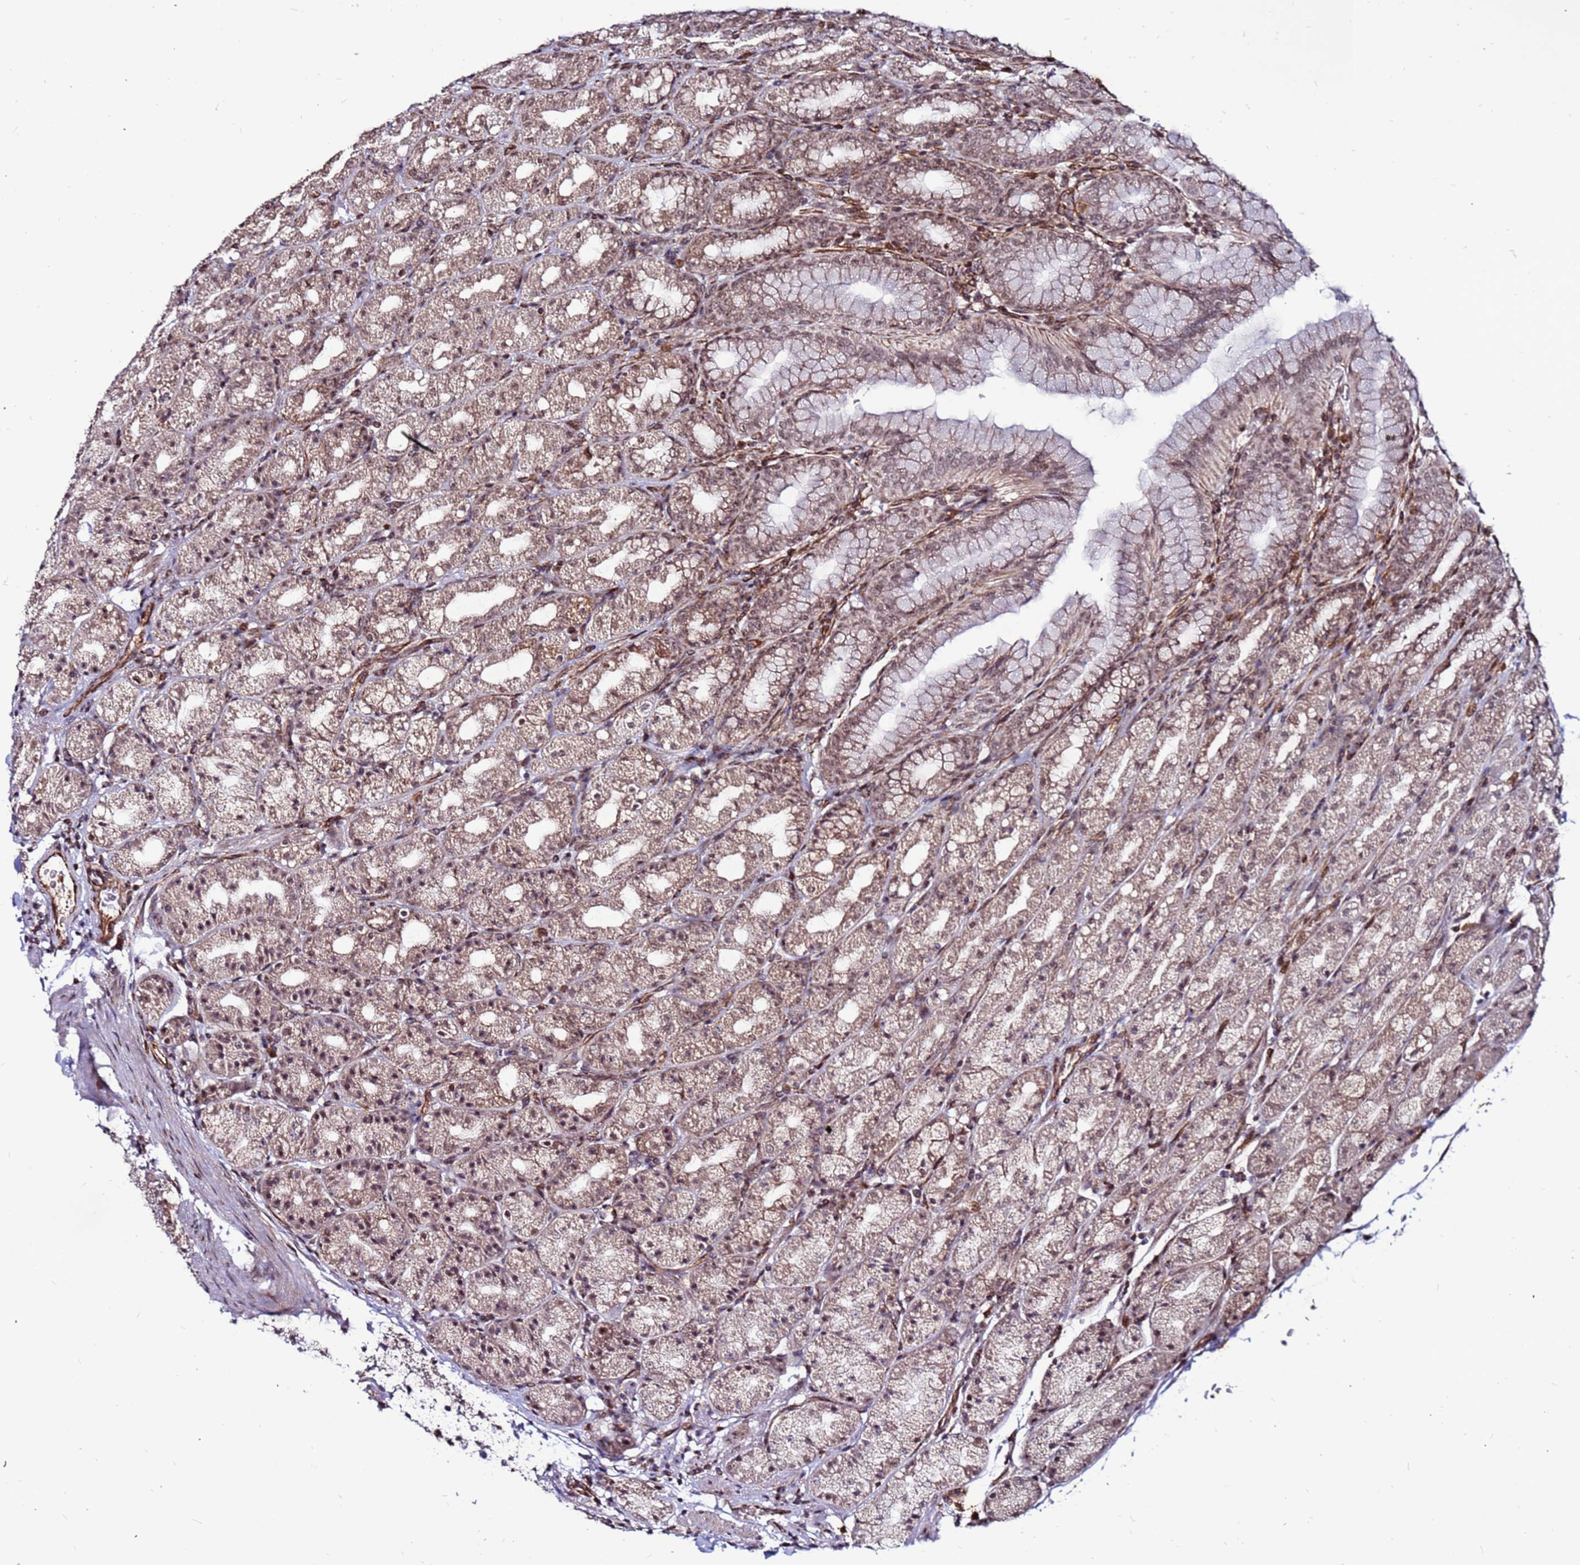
{"staining": {"intensity": "moderate", "quantity": ">75%", "location": "cytoplasmic/membranous,nuclear"}, "tissue": "stomach", "cell_type": "Glandular cells", "image_type": "normal", "snomed": [{"axis": "morphology", "description": "Normal tissue, NOS"}, {"axis": "topography", "description": "Stomach, upper"}, {"axis": "topography", "description": "Stomach"}], "caption": "High-power microscopy captured an immunohistochemistry photomicrograph of benign stomach, revealing moderate cytoplasmic/membranous,nuclear expression in approximately >75% of glandular cells.", "gene": "CLK3", "patient": {"sex": "male", "age": 68}}